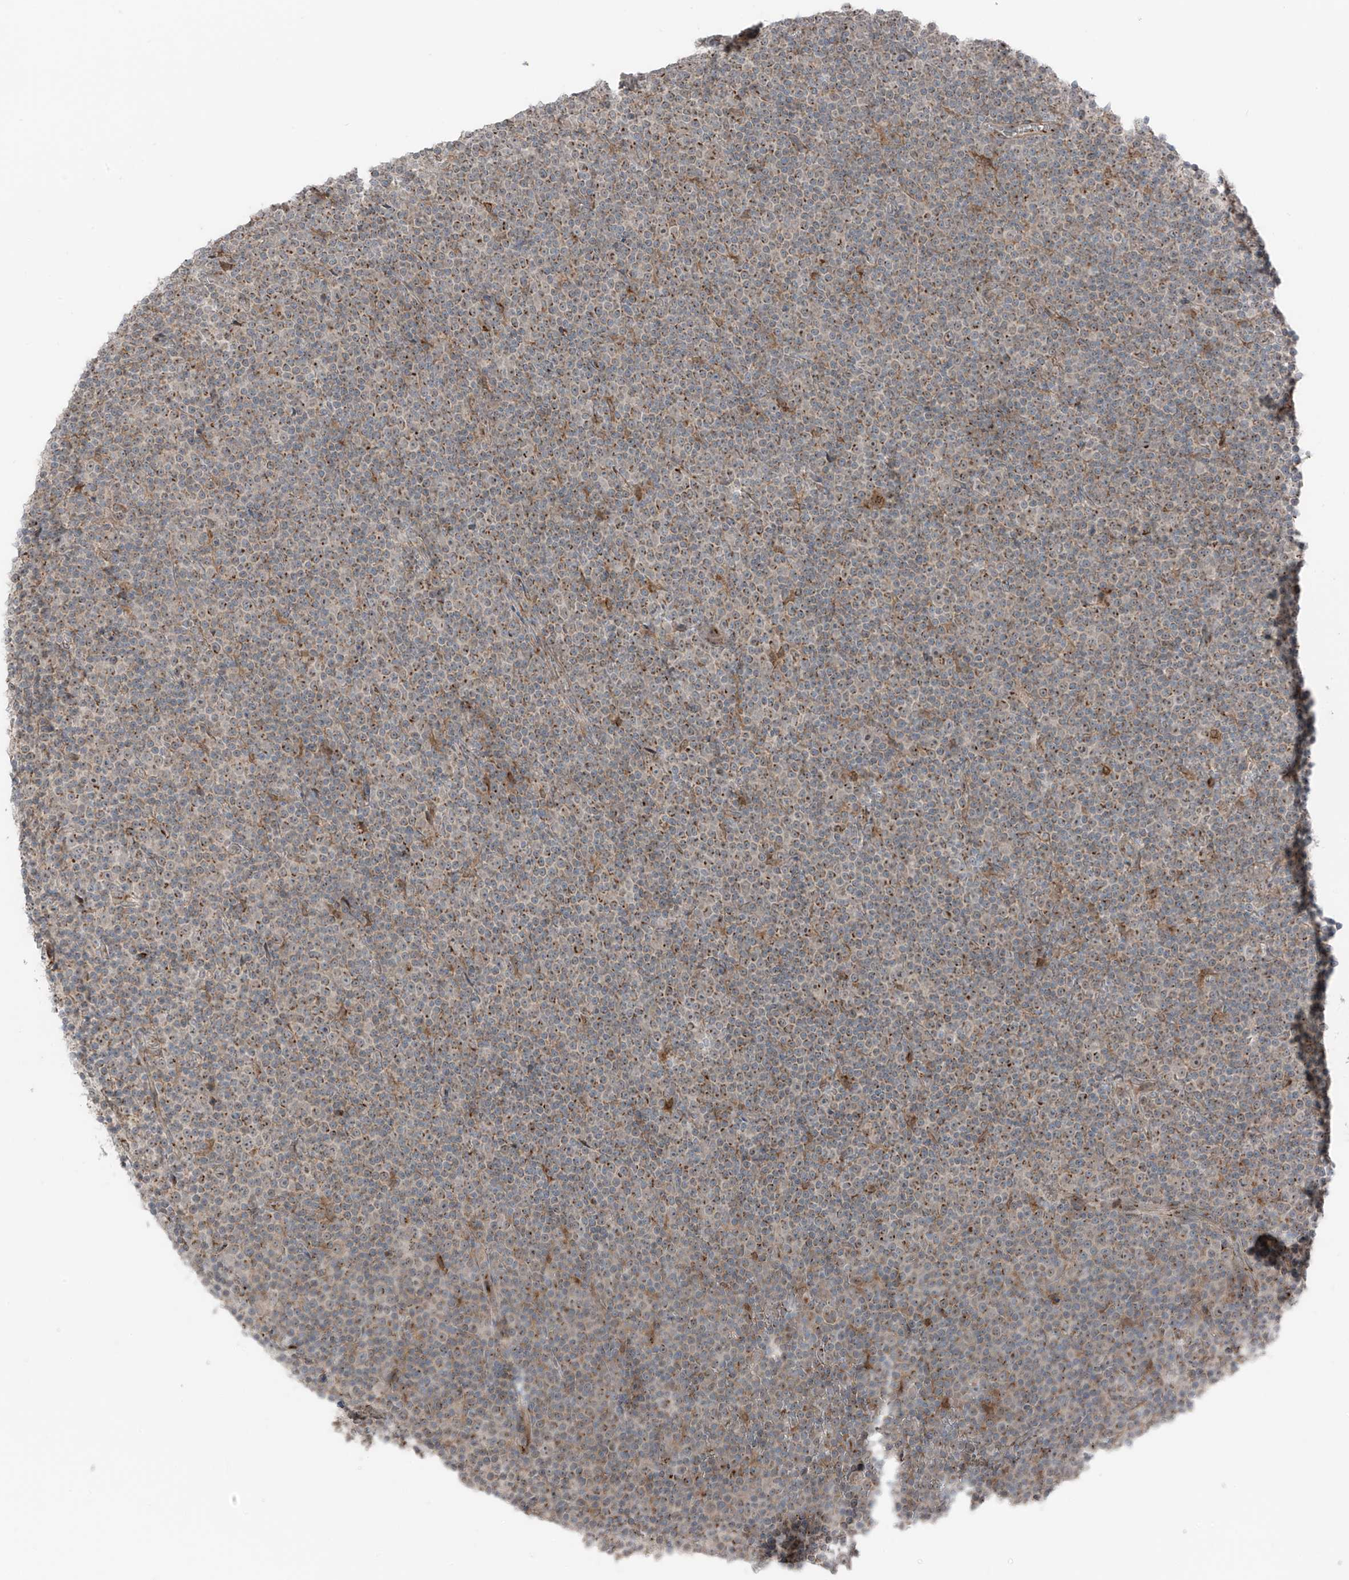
{"staining": {"intensity": "moderate", "quantity": "25%-75%", "location": "cytoplasmic/membranous"}, "tissue": "lymphoma", "cell_type": "Tumor cells", "image_type": "cancer", "snomed": [{"axis": "morphology", "description": "Malignant lymphoma, non-Hodgkin's type, Low grade"}, {"axis": "topography", "description": "Lymph node"}], "caption": "Moderate cytoplasmic/membranous protein positivity is present in approximately 25%-75% of tumor cells in low-grade malignant lymphoma, non-Hodgkin's type. (Brightfield microscopy of DAB IHC at high magnification).", "gene": "ERLEC1", "patient": {"sex": "female", "age": 67}}